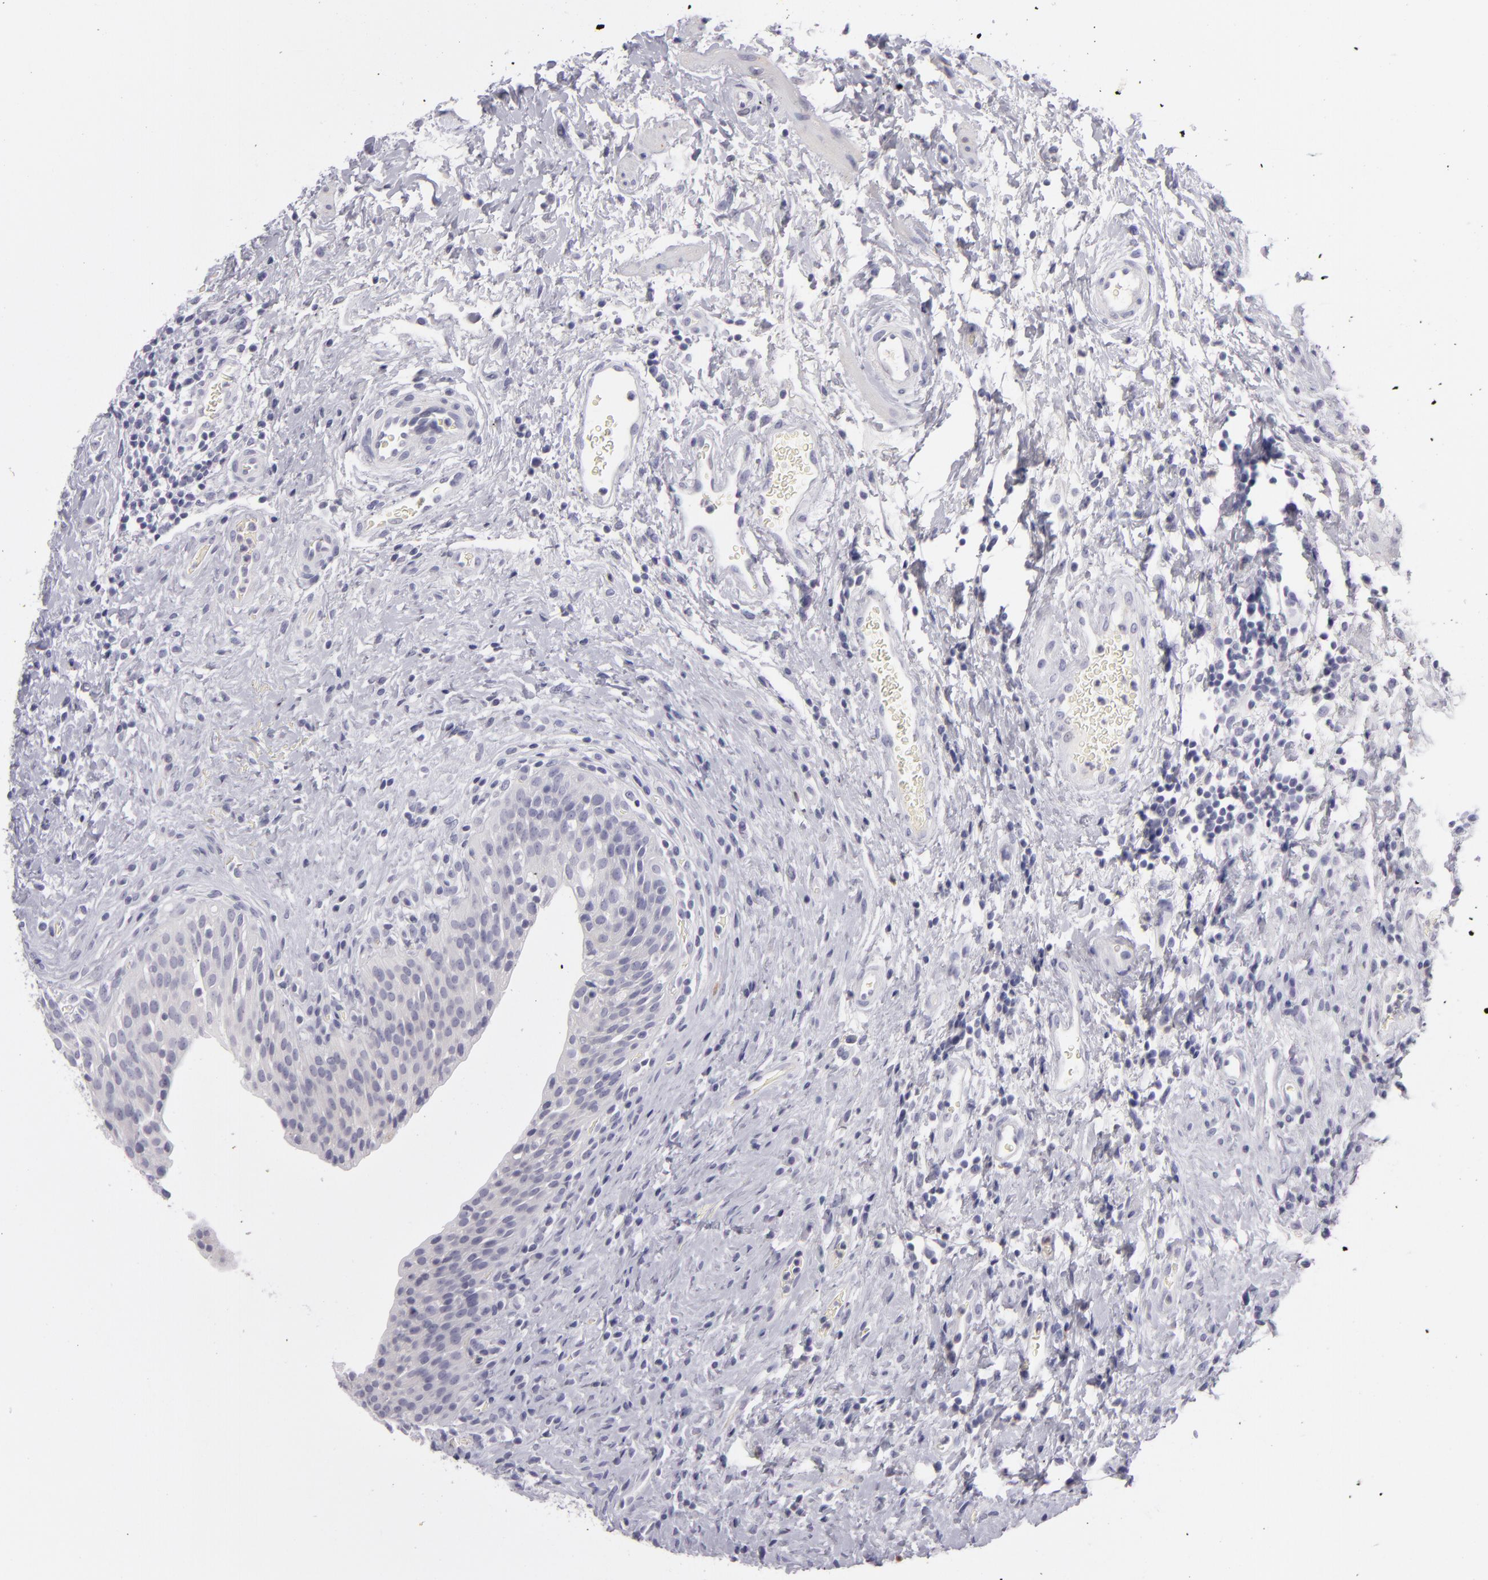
{"staining": {"intensity": "negative", "quantity": "none", "location": "none"}, "tissue": "urinary bladder", "cell_type": "Urothelial cells", "image_type": "normal", "snomed": [{"axis": "morphology", "description": "Normal tissue, NOS"}, {"axis": "topography", "description": "Urinary bladder"}], "caption": "Human urinary bladder stained for a protein using immunohistochemistry (IHC) exhibits no staining in urothelial cells.", "gene": "TNNC1", "patient": {"sex": "male", "age": 51}}